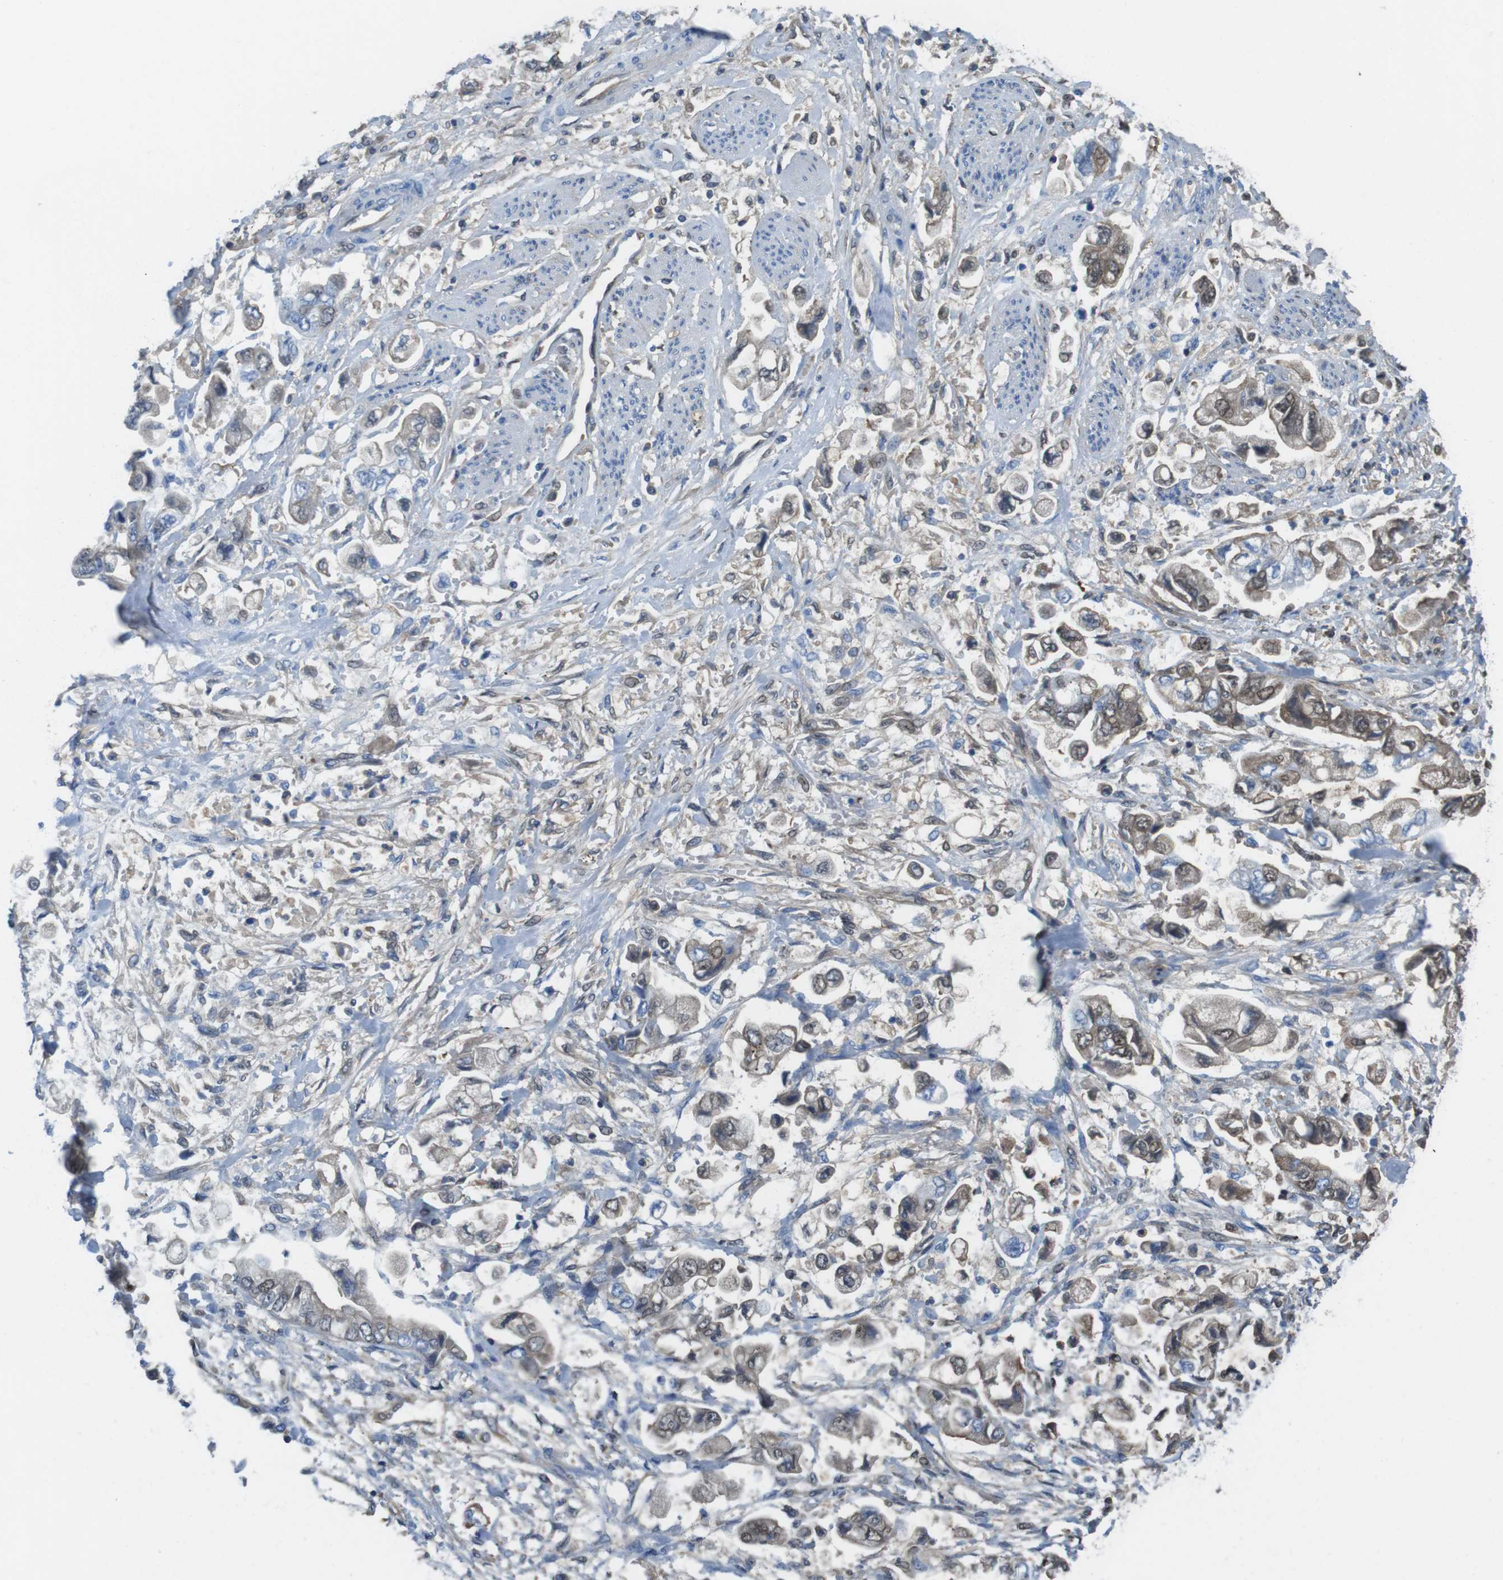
{"staining": {"intensity": "weak", "quantity": "25%-75%", "location": "cytoplasmic/membranous,nuclear"}, "tissue": "stomach cancer", "cell_type": "Tumor cells", "image_type": "cancer", "snomed": [{"axis": "morphology", "description": "Normal tissue, NOS"}, {"axis": "morphology", "description": "Adenocarcinoma, NOS"}, {"axis": "topography", "description": "Stomach"}], "caption": "Immunohistochemical staining of stomach adenocarcinoma displays weak cytoplasmic/membranous and nuclear protein positivity in about 25%-75% of tumor cells.", "gene": "TMPRSS15", "patient": {"sex": "male", "age": 62}}